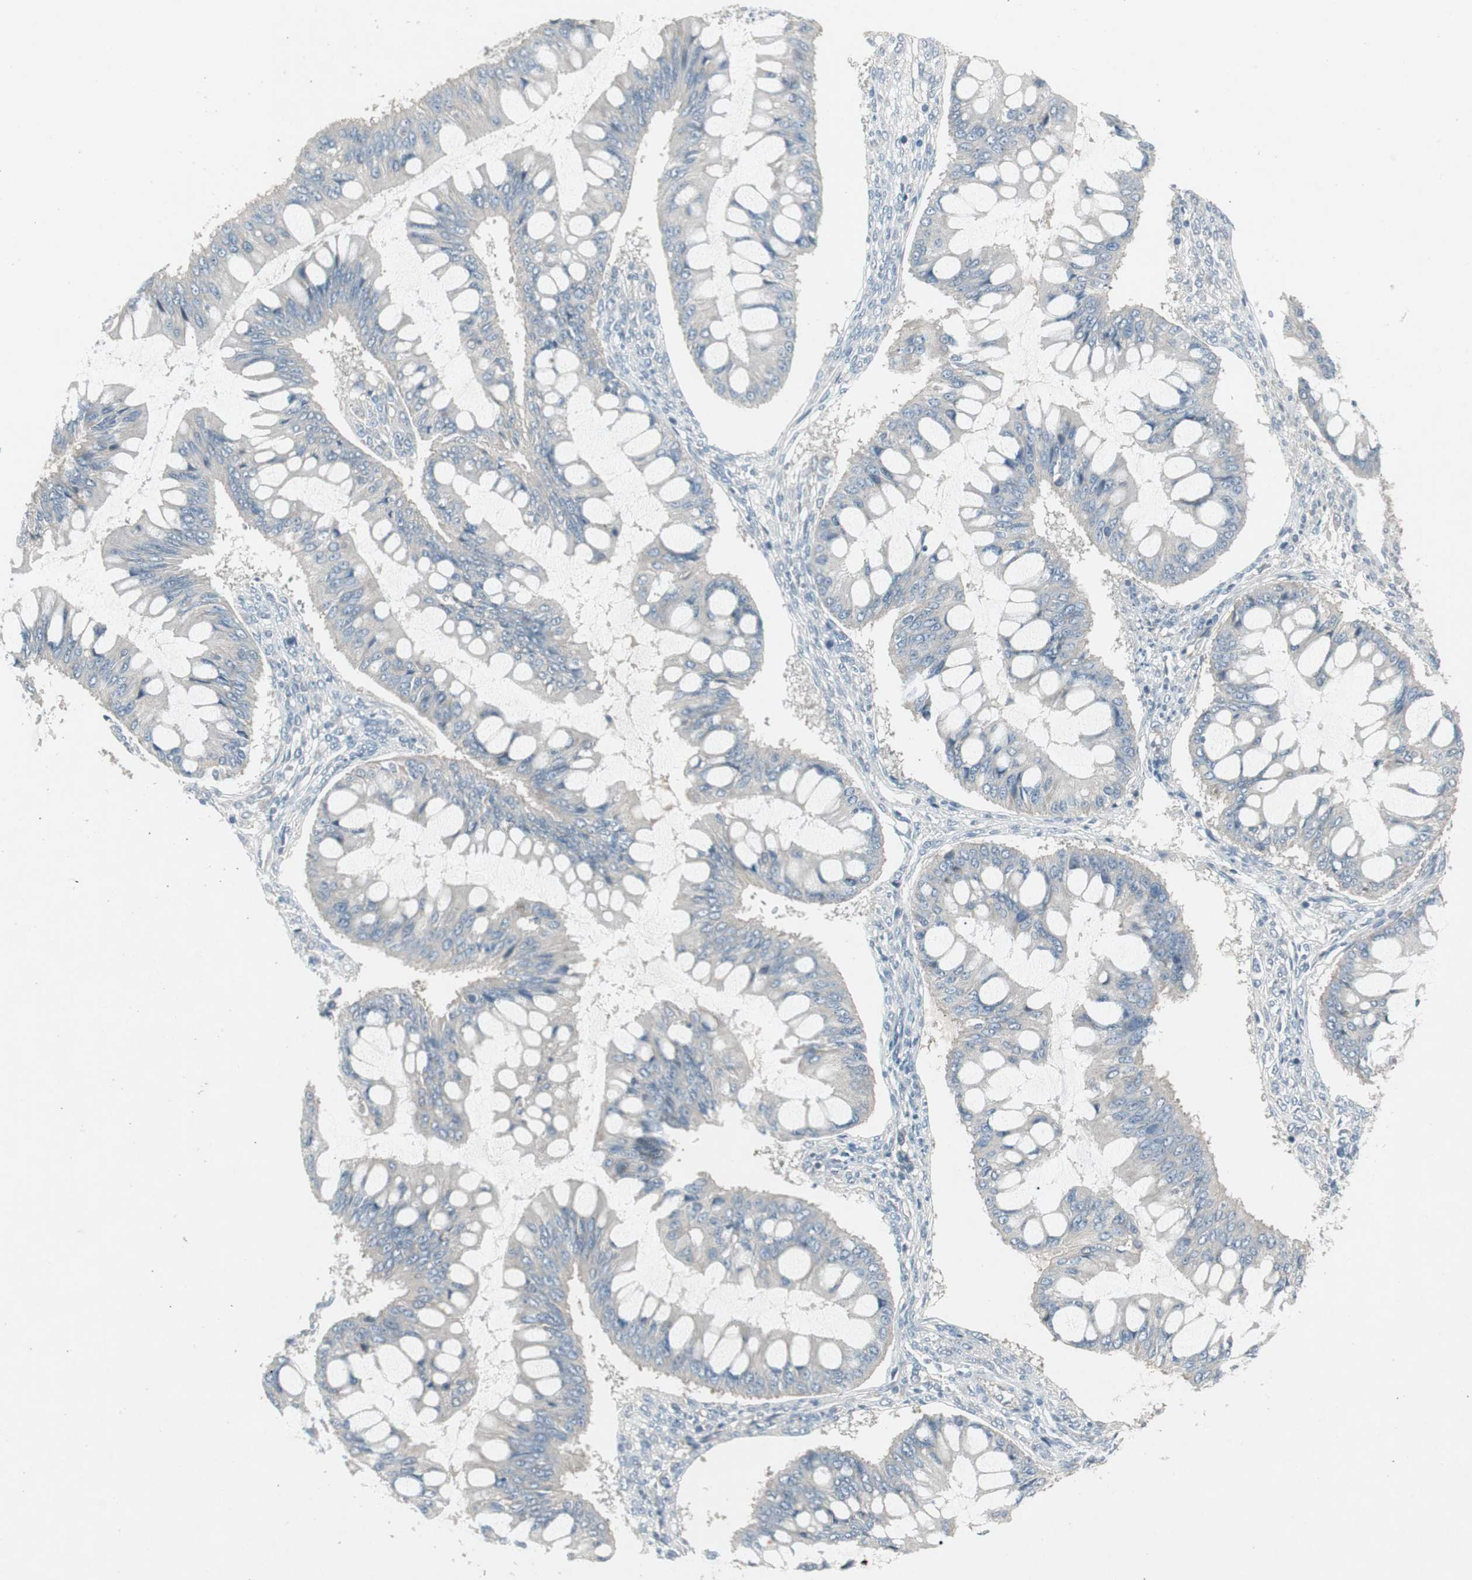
{"staining": {"intensity": "weak", "quantity": "<25%", "location": "cytoplasmic/membranous"}, "tissue": "ovarian cancer", "cell_type": "Tumor cells", "image_type": "cancer", "snomed": [{"axis": "morphology", "description": "Cystadenocarcinoma, mucinous, NOS"}, {"axis": "topography", "description": "Ovary"}], "caption": "High magnification brightfield microscopy of ovarian cancer stained with DAB (brown) and counterstained with hematoxylin (blue): tumor cells show no significant positivity.", "gene": "PANK2", "patient": {"sex": "female", "age": 73}}